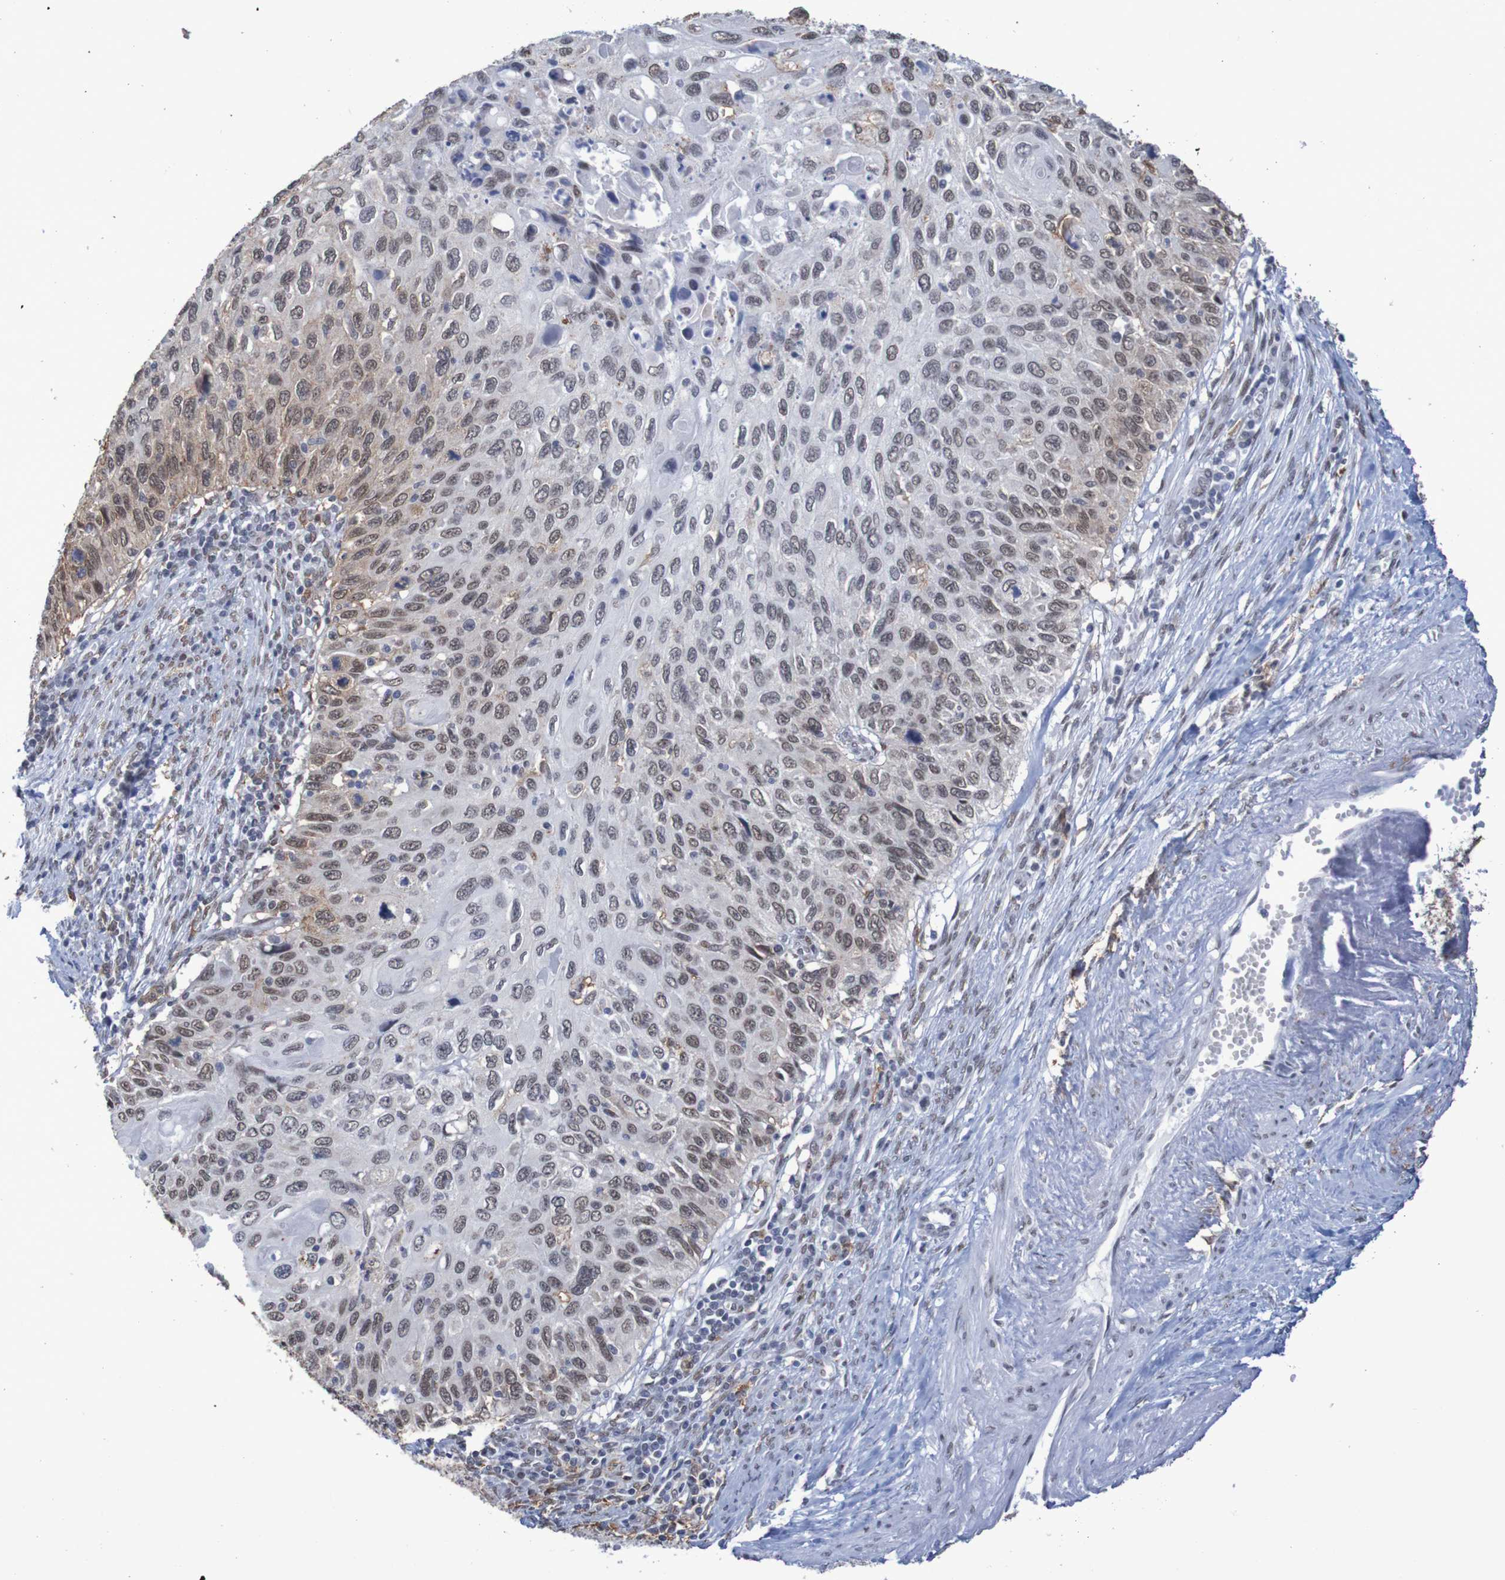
{"staining": {"intensity": "moderate", "quantity": ">75%", "location": "nuclear"}, "tissue": "cervical cancer", "cell_type": "Tumor cells", "image_type": "cancer", "snomed": [{"axis": "morphology", "description": "Squamous cell carcinoma, NOS"}, {"axis": "topography", "description": "Cervix"}], "caption": "There is medium levels of moderate nuclear expression in tumor cells of cervical cancer, as demonstrated by immunohistochemical staining (brown color).", "gene": "MRTFB", "patient": {"sex": "female", "age": 70}}